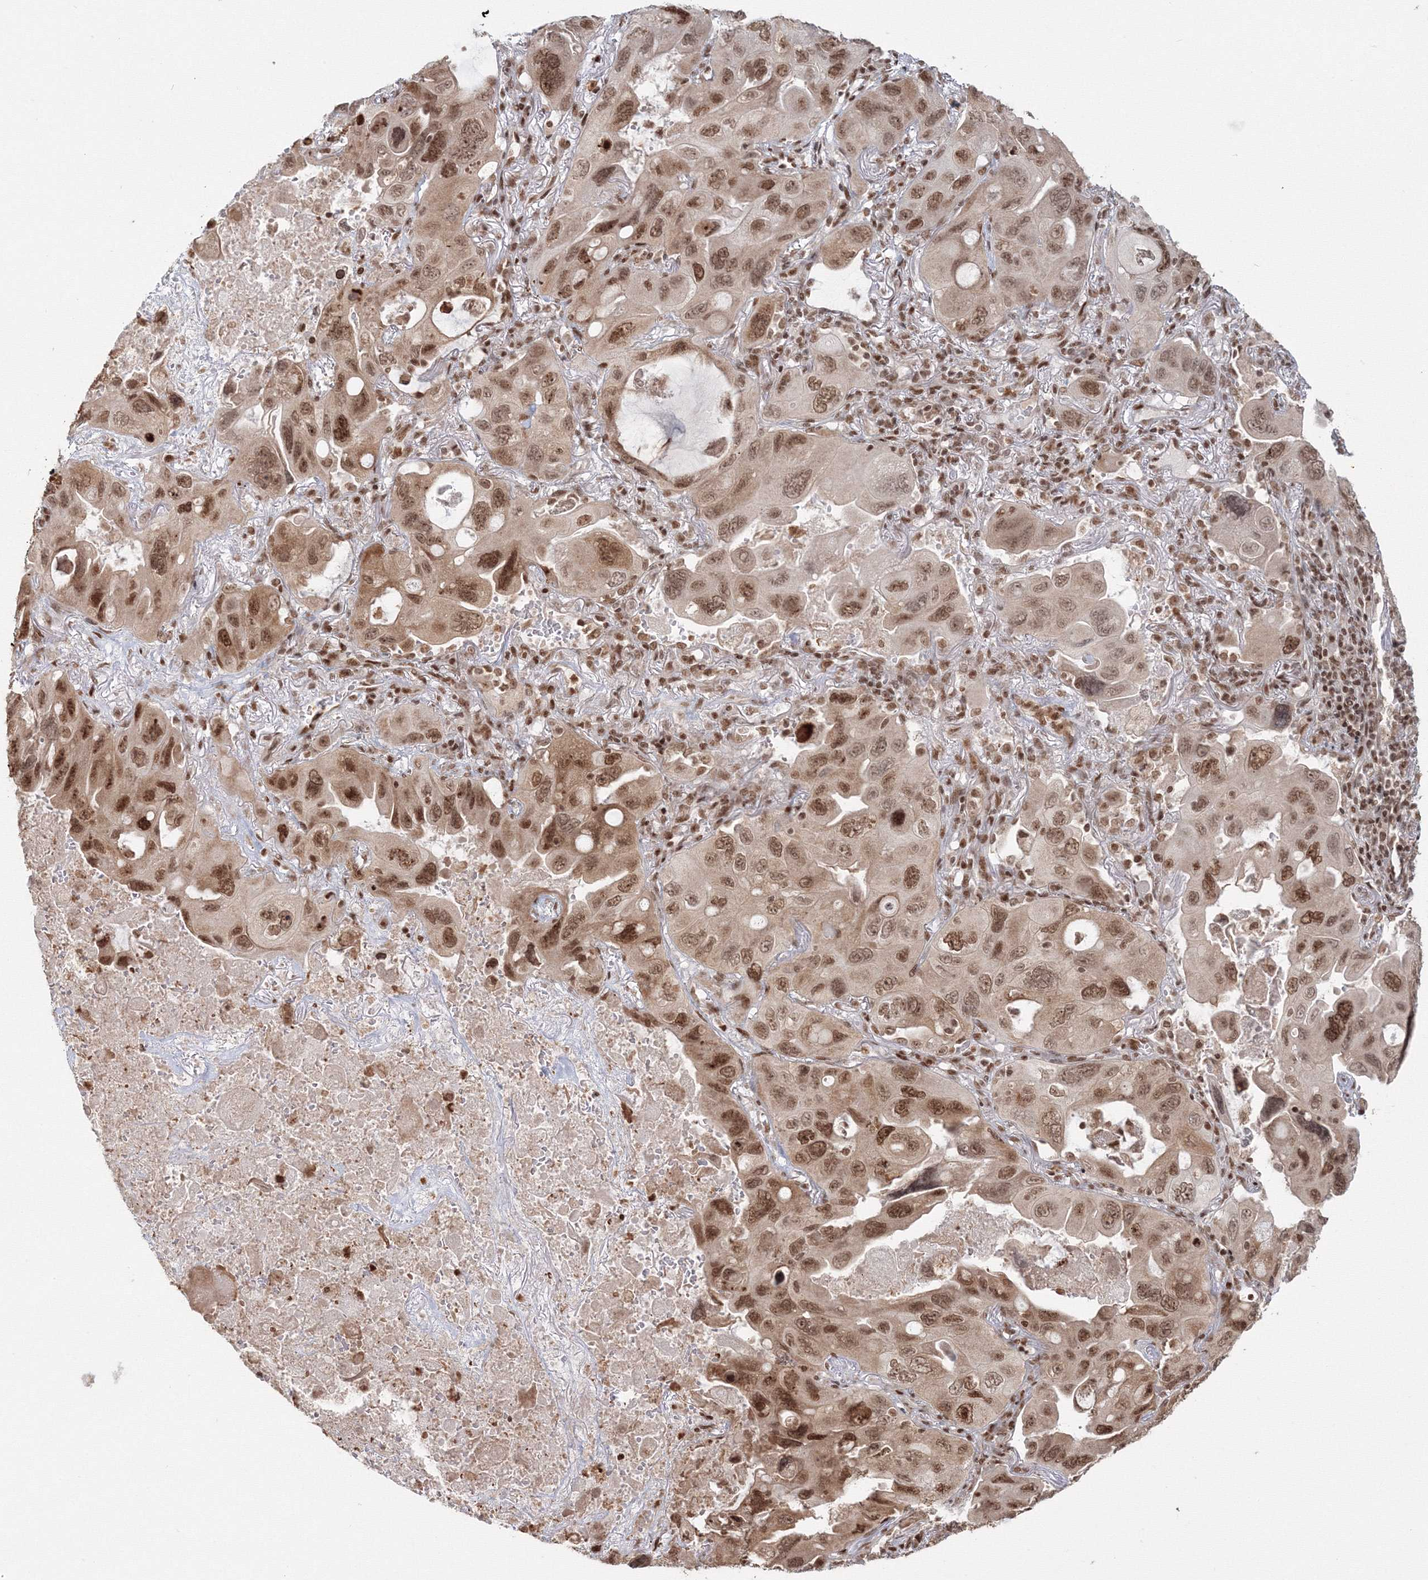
{"staining": {"intensity": "moderate", "quantity": ">75%", "location": "nuclear"}, "tissue": "lung cancer", "cell_type": "Tumor cells", "image_type": "cancer", "snomed": [{"axis": "morphology", "description": "Squamous cell carcinoma, NOS"}, {"axis": "topography", "description": "Lung"}], "caption": "A high-resolution micrograph shows immunohistochemistry (IHC) staining of lung cancer (squamous cell carcinoma), which shows moderate nuclear positivity in approximately >75% of tumor cells. Nuclei are stained in blue.", "gene": "KIF20A", "patient": {"sex": "female", "age": 73}}